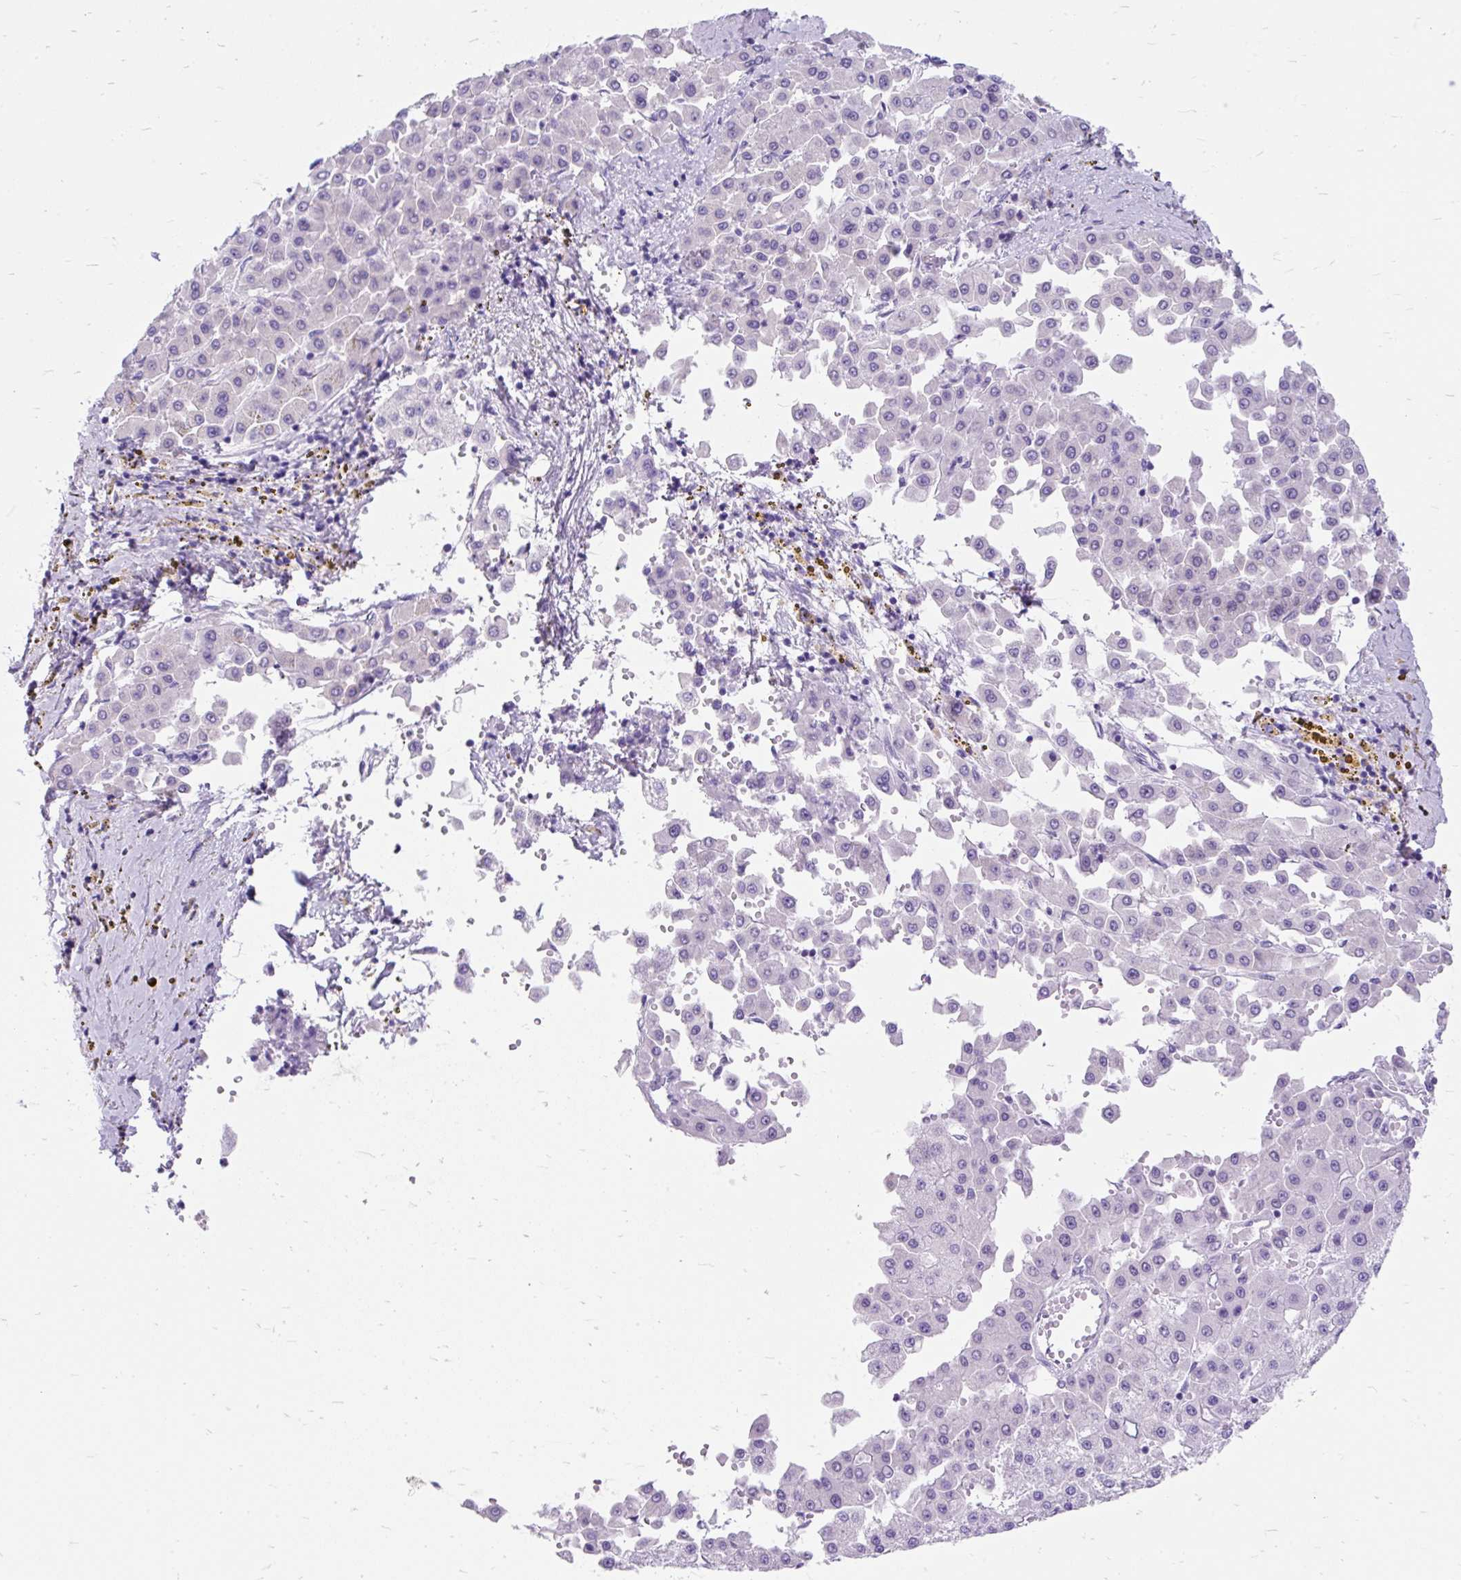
{"staining": {"intensity": "negative", "quantity": "none", "location": "none"}, "tissue": "liver cancer", "cell_type": "Tumor cells", "image_type": "cancer", "snomed": [{"axis": "morphology", "description": "Carcinoma, Hepatocellular, NOS"}, {"axis": "topography", "description": "Liver"}], "caption": "Liver cancer stained for a protein using immunohistochemistry (IHC) exhibits no staining tumor cells.", "gene": "SCGB1A1", "patient": {"sex": "male", "age": 47}}